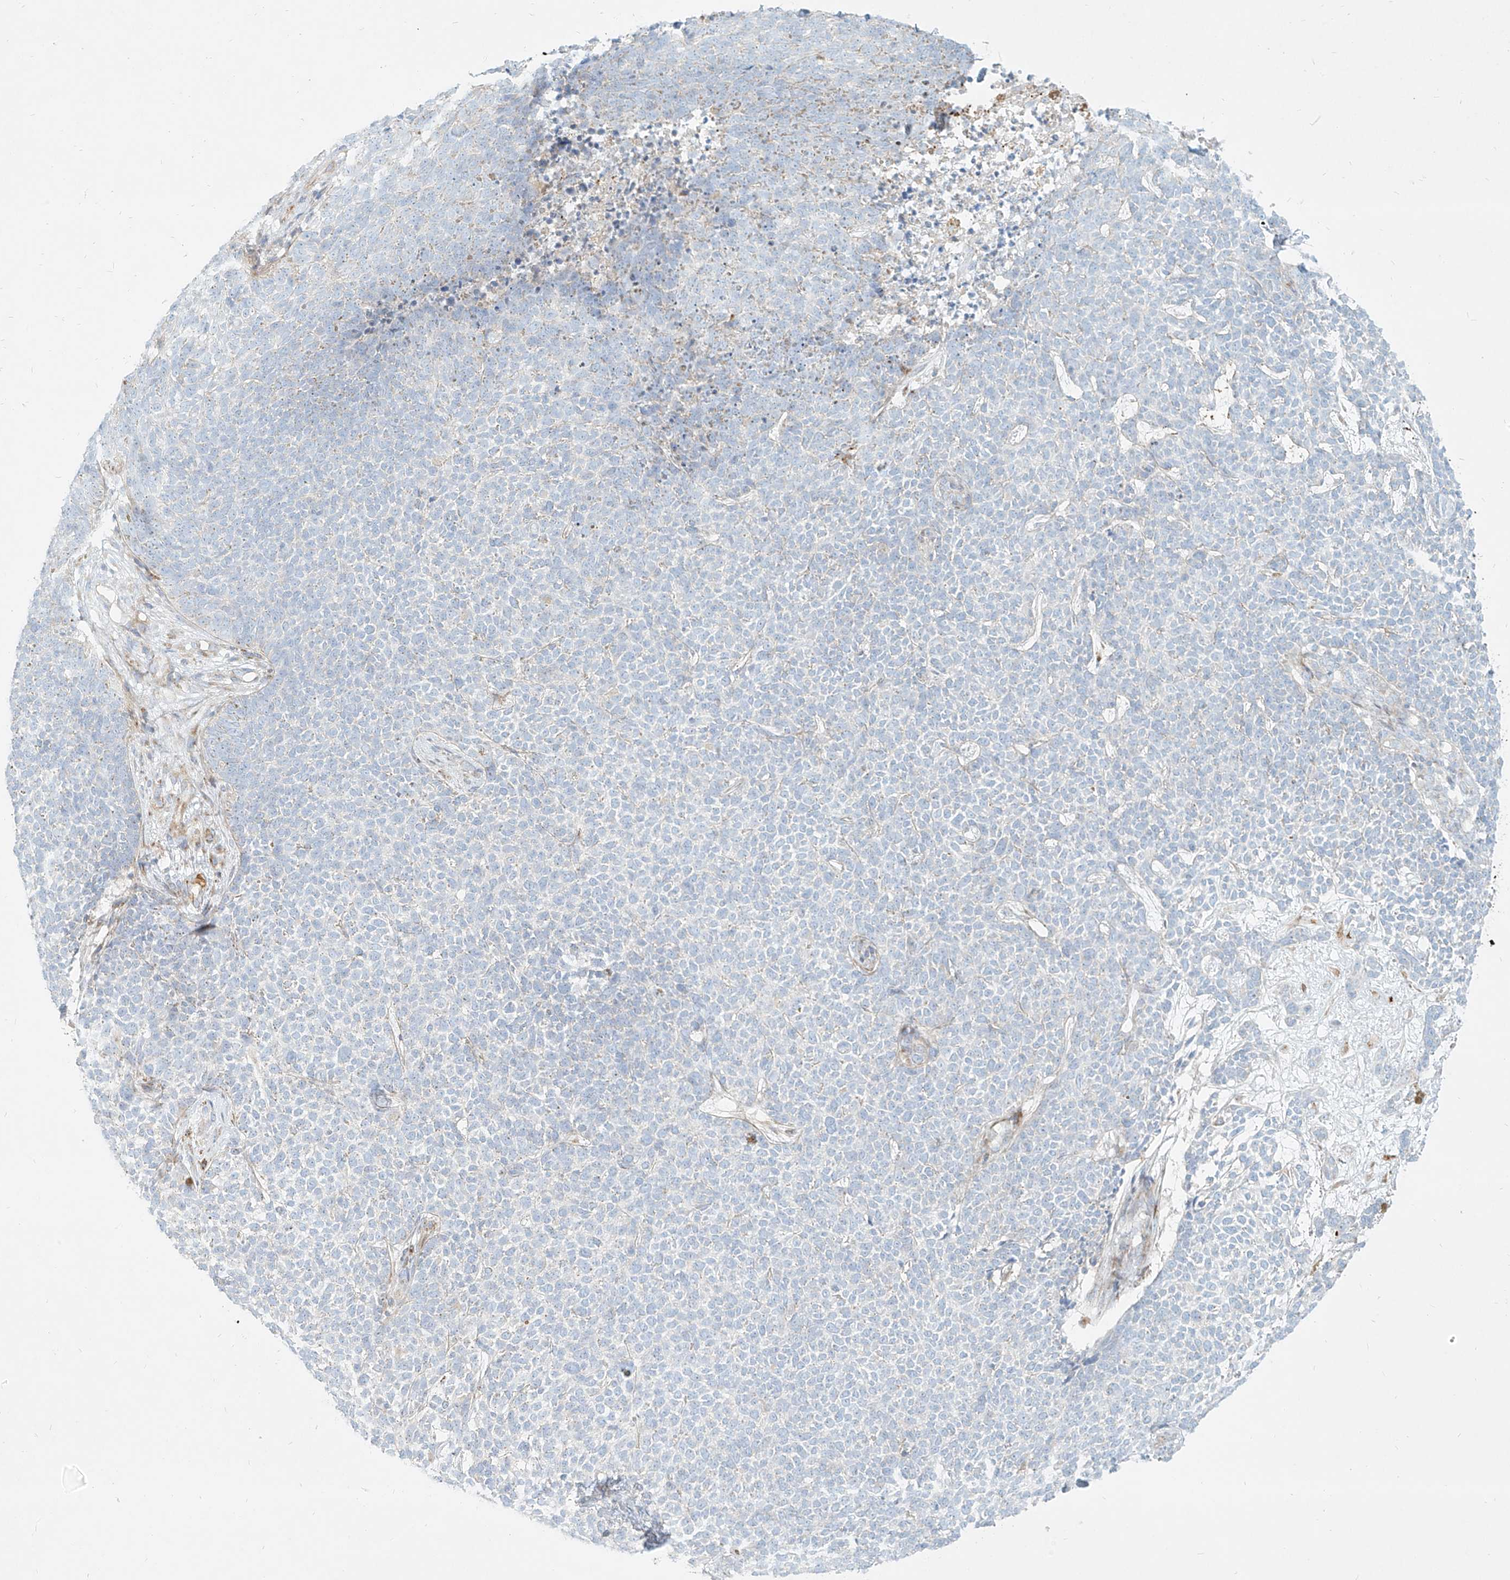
{"staining": {"intensity": "negative", "quantity": "none", "location": "none"}, "tissue": "skin cancer", "cell_type": "Tumor cells", "image_type": "cancer", "snomed": [{"axis": "morphology", "description": "Basal cell carcinoma"}, {"axis": "topography", "description": "Skin"}], "caption": "Protein analysis of skin cancer demonstrates no significant expression in tumor cells.", "gene": "MTX2", "patient": {"sex": "female", "age": 84}}